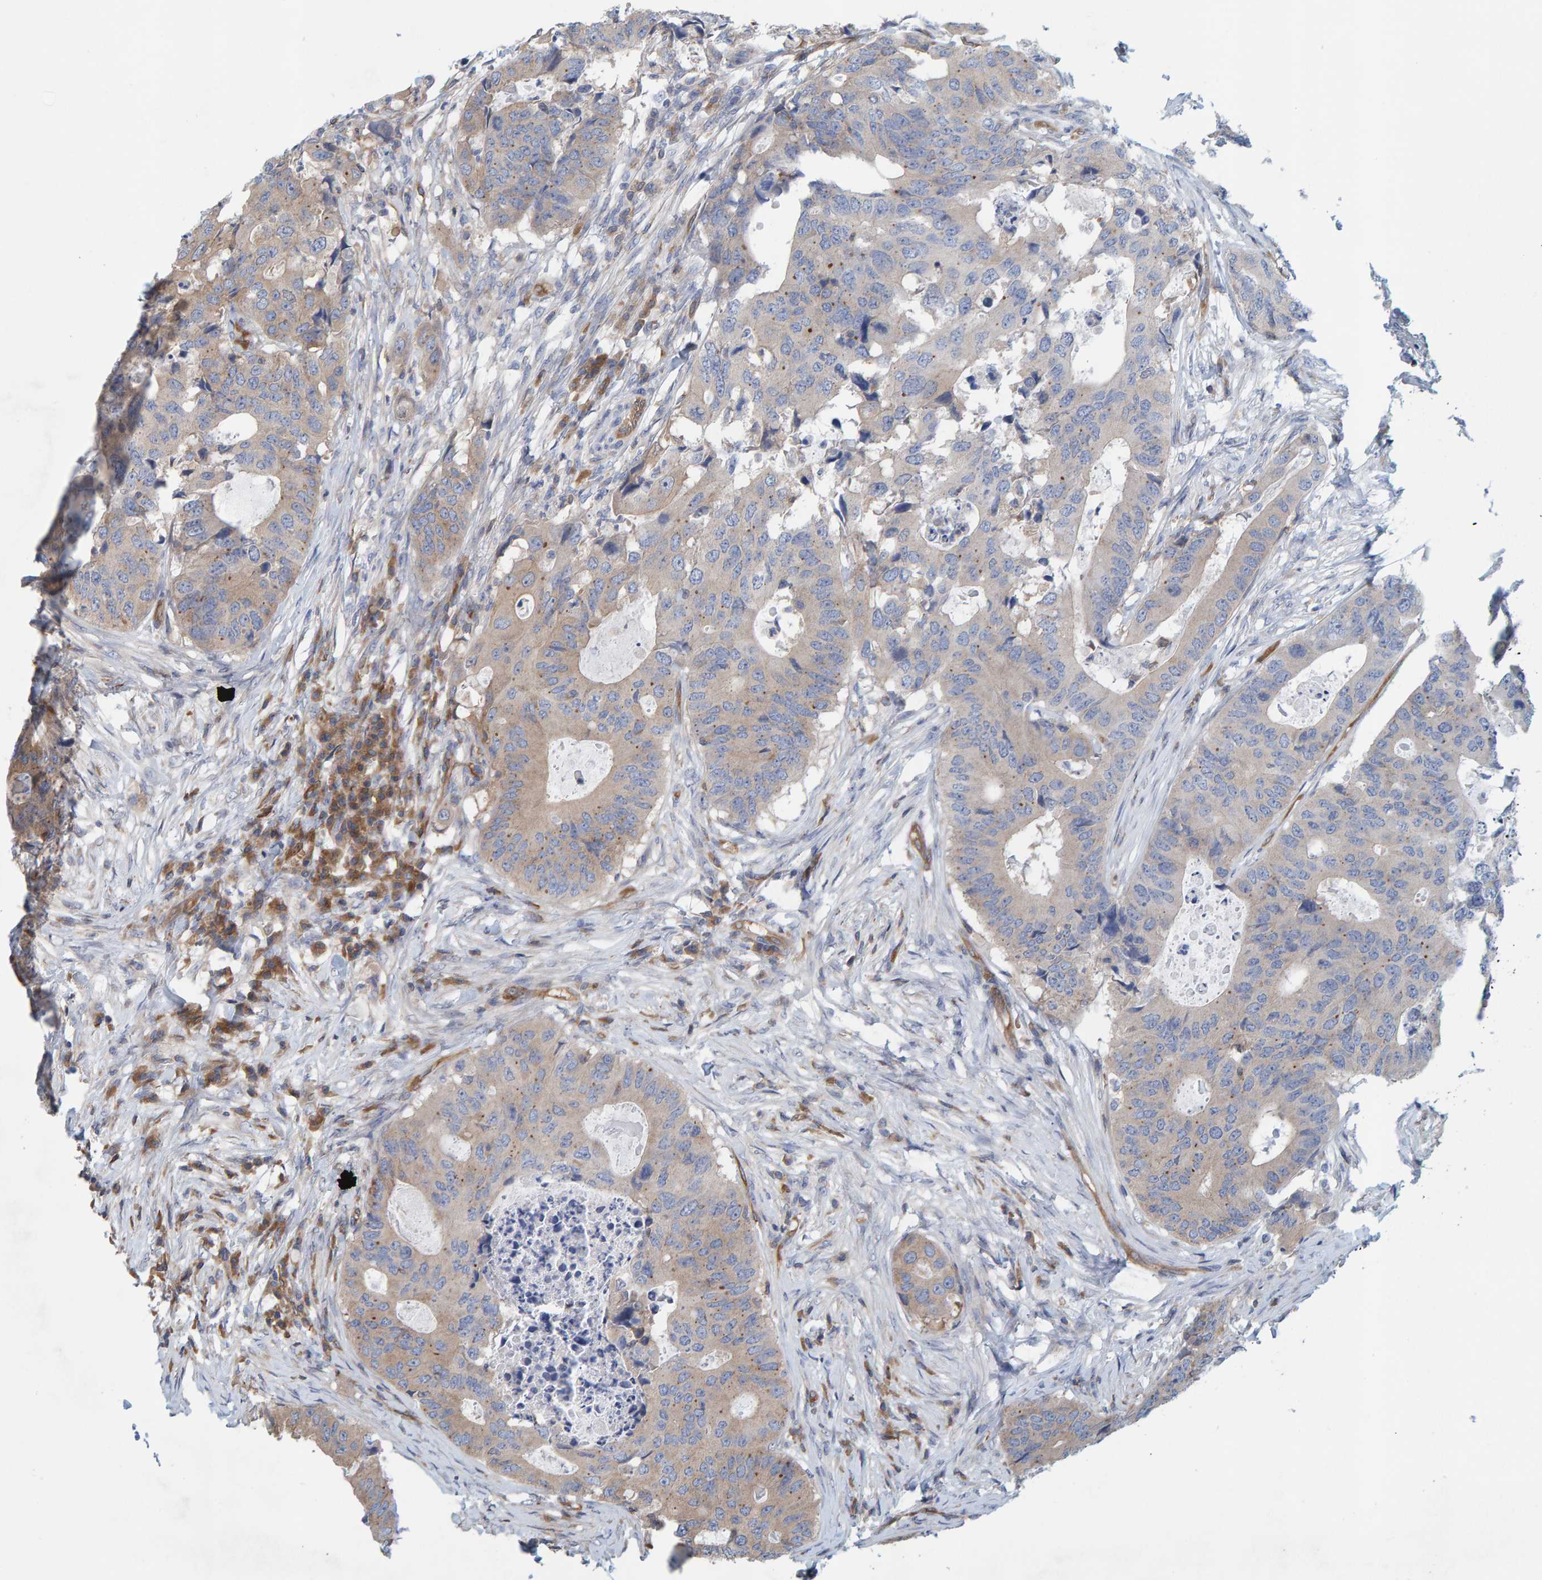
{"staining": {"intensity": "weak", "quantity": "<25%", "location": "cytoplasmic/membranous"}, "tissue": "colorectal cancer", "cell_type": "Tumor cells", "image_type": "cancer", "snomed": [{"axis": "morphology", "description": "Adenocarcinoma, NOS"}, {"axis": "topography", "description": "Colon"}], "caption": "High power microscopy micrograph of an immunohistochemistry micrograph of colorectal cancer (adenocarcinoma), revealing no significant positivity in tumor cells.", "gene": "PRKD2", "patient": {"sex": "male", "age": 71}}